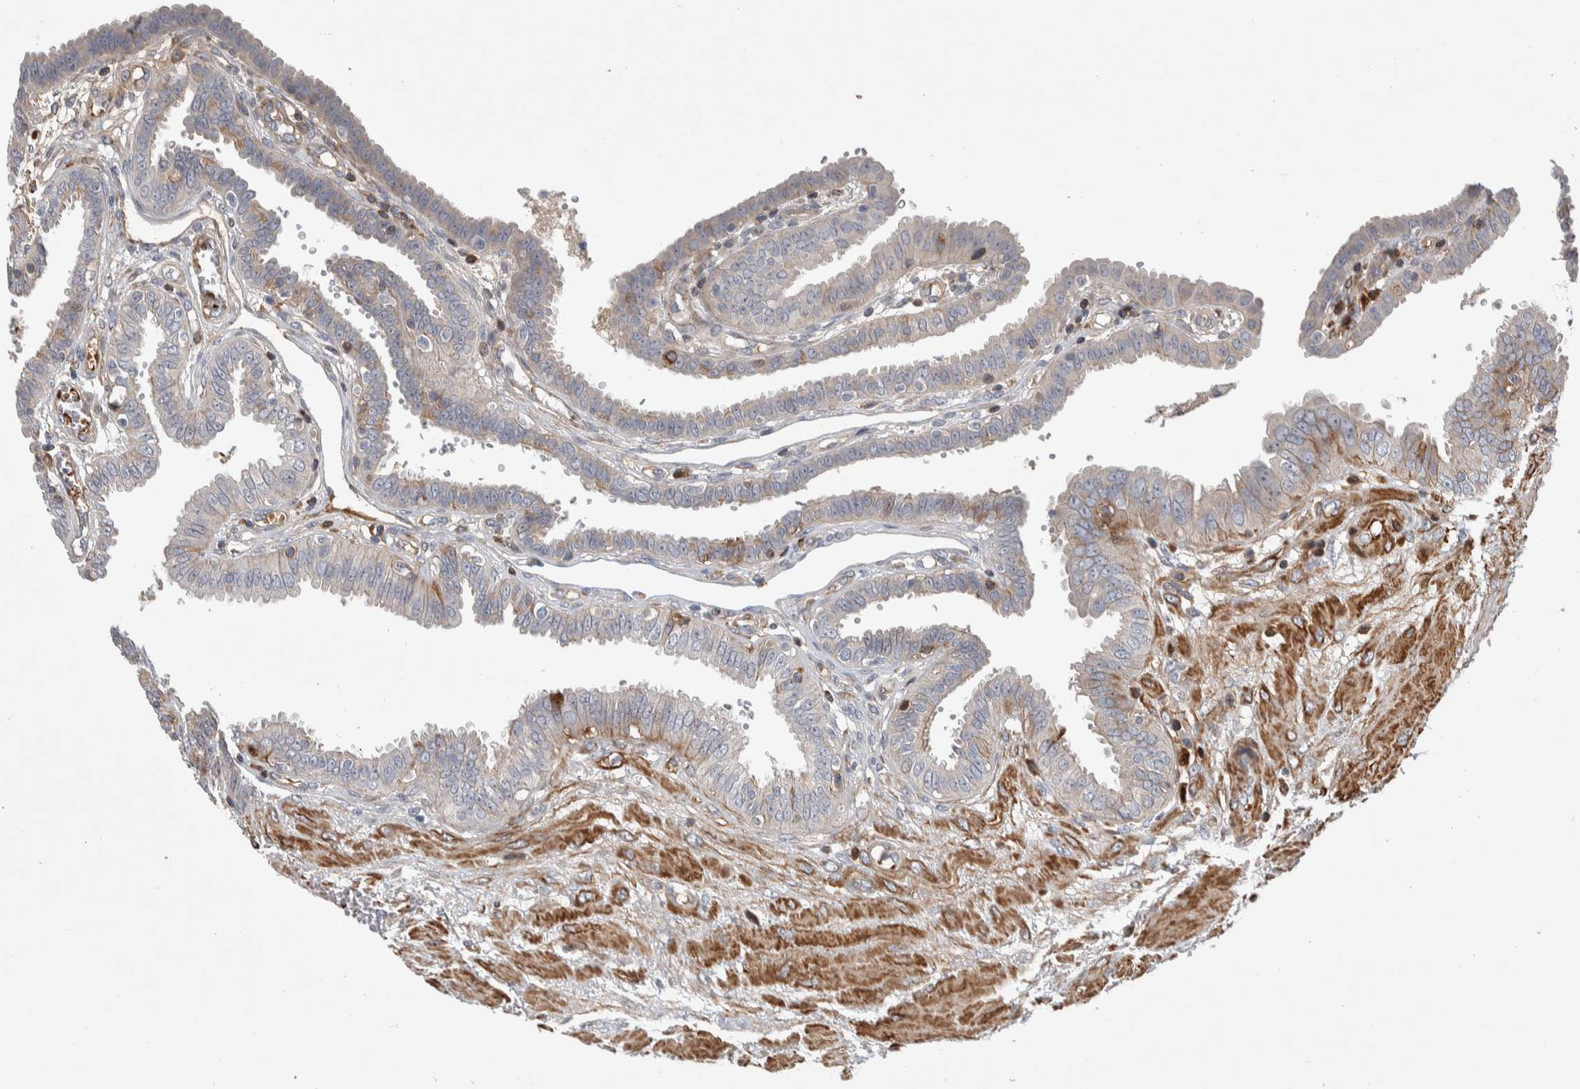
{"staining": {"intensity": "weak", "quantity": "25%-75%", "location": "cytoplasmic/membranous"}, "tissue": "fallopian tube", "cell_type": "Glandular cells", "image_type": "normal", "snomed": [{"axis": "morphology", "description": "Normal tissue, NOS"}, {"axis": "topography", "description": "Fallopian tube"}, {"axis": "topography", "description": "Placenta"}], "caption": "Approximately 25%-75% of glandular cells in benign fallopian tube display weak cytoplasmic/membranous protein positivity as visualized by brown immunohistochemical staining.", "gene": "PSMG3", "patient": {"sex": "female", "age": 32}}